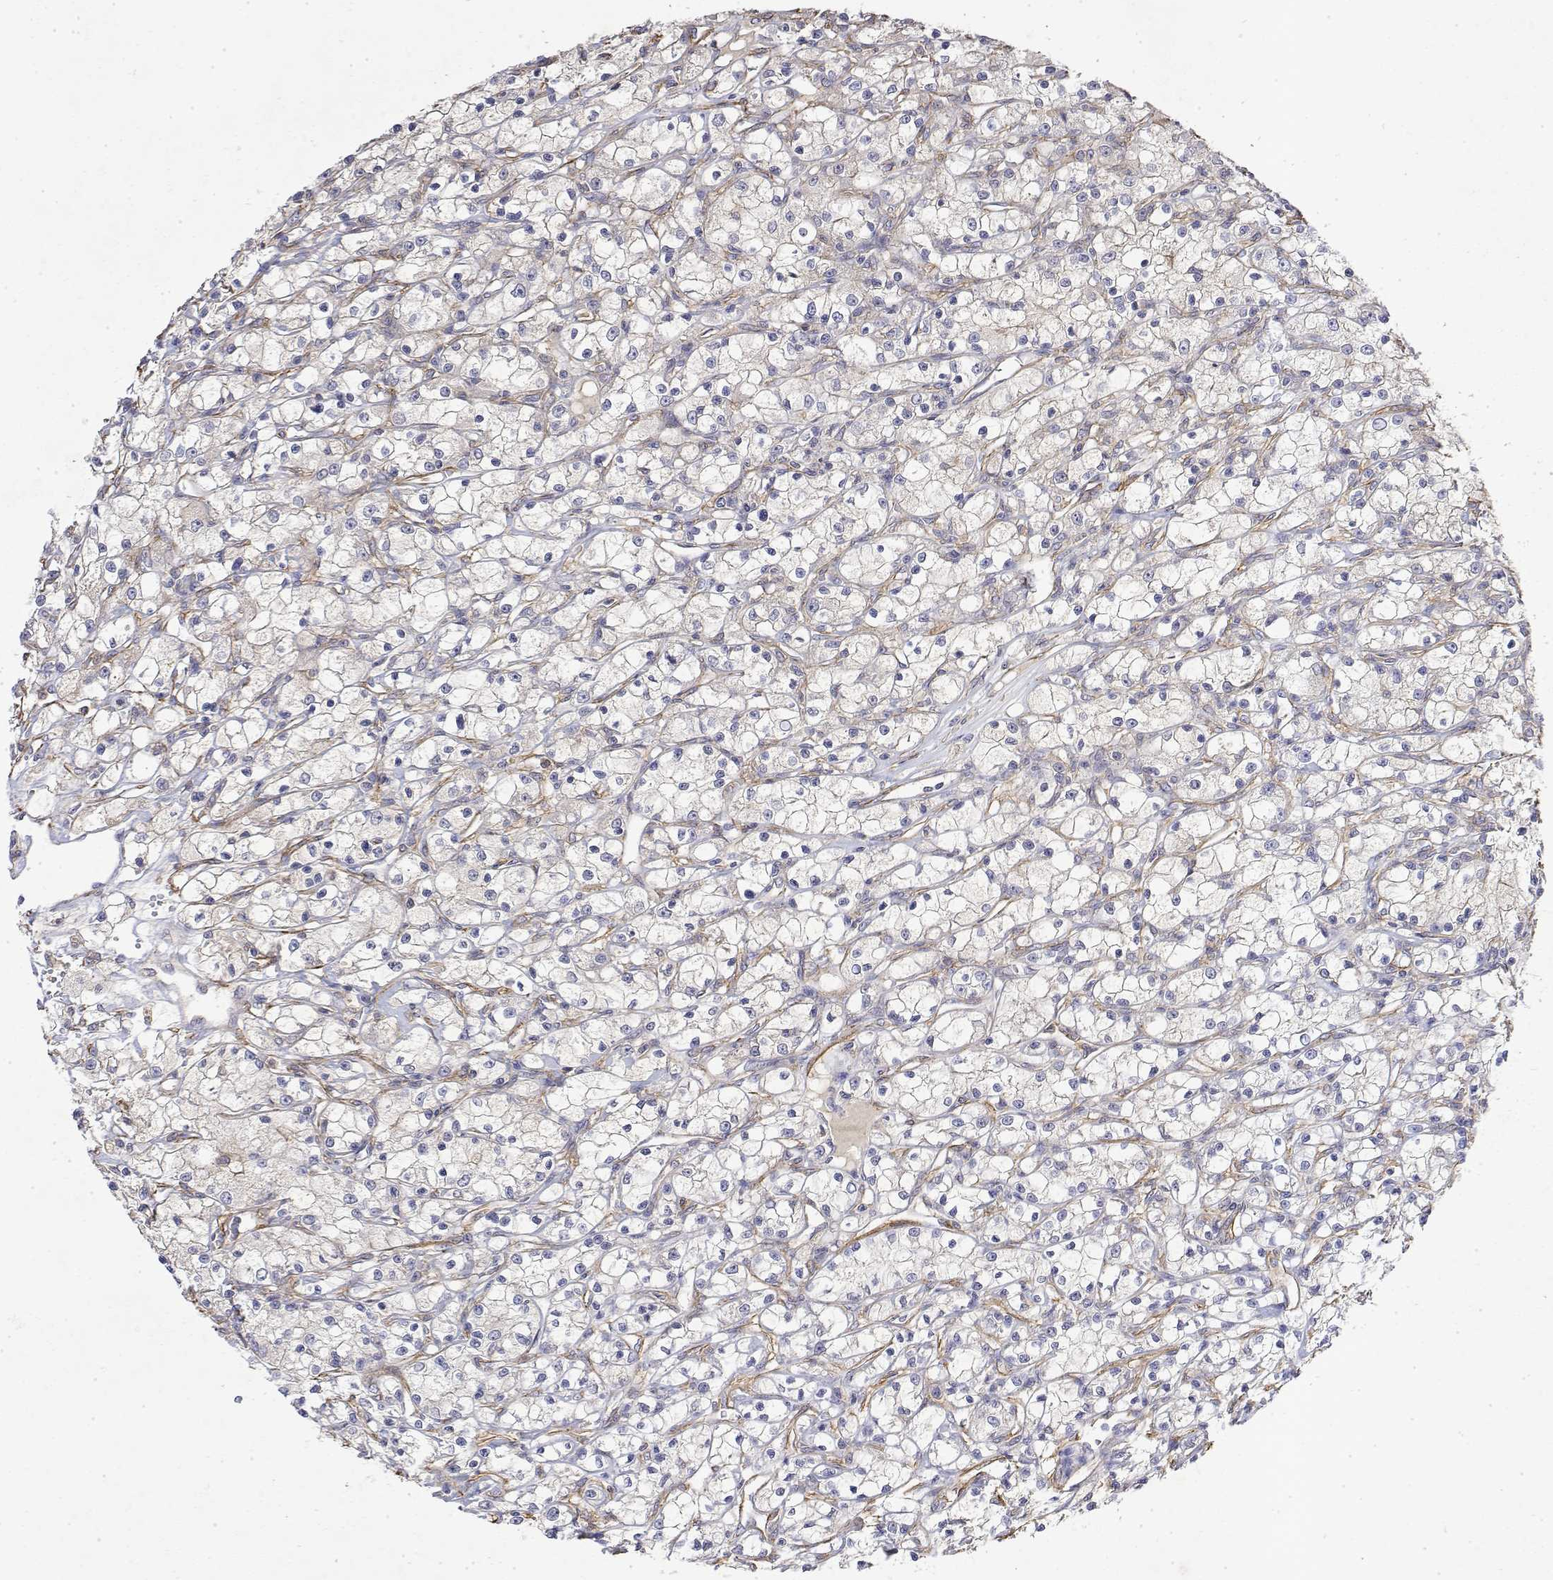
{"staining": {"intensity": "negative", "quantity": "none", "location": "none"}, "tissue": "renal cancer", "cell_type": "Tumor cells", "image_type": "cancer", "snomed": [{"axis": "morphology", "description": "Adenocarcinoma, NOS"}, {"axis": "topography", "description": "Kidney"}], "caption": "Immunohistochemistry histopathology image of human adenocarcinoma (renal) stained for a protein (brown), which reveals no positivity in tumor cells.", "gene": "SOWAHD", "patient": {"sex": "female", "age": 59}}